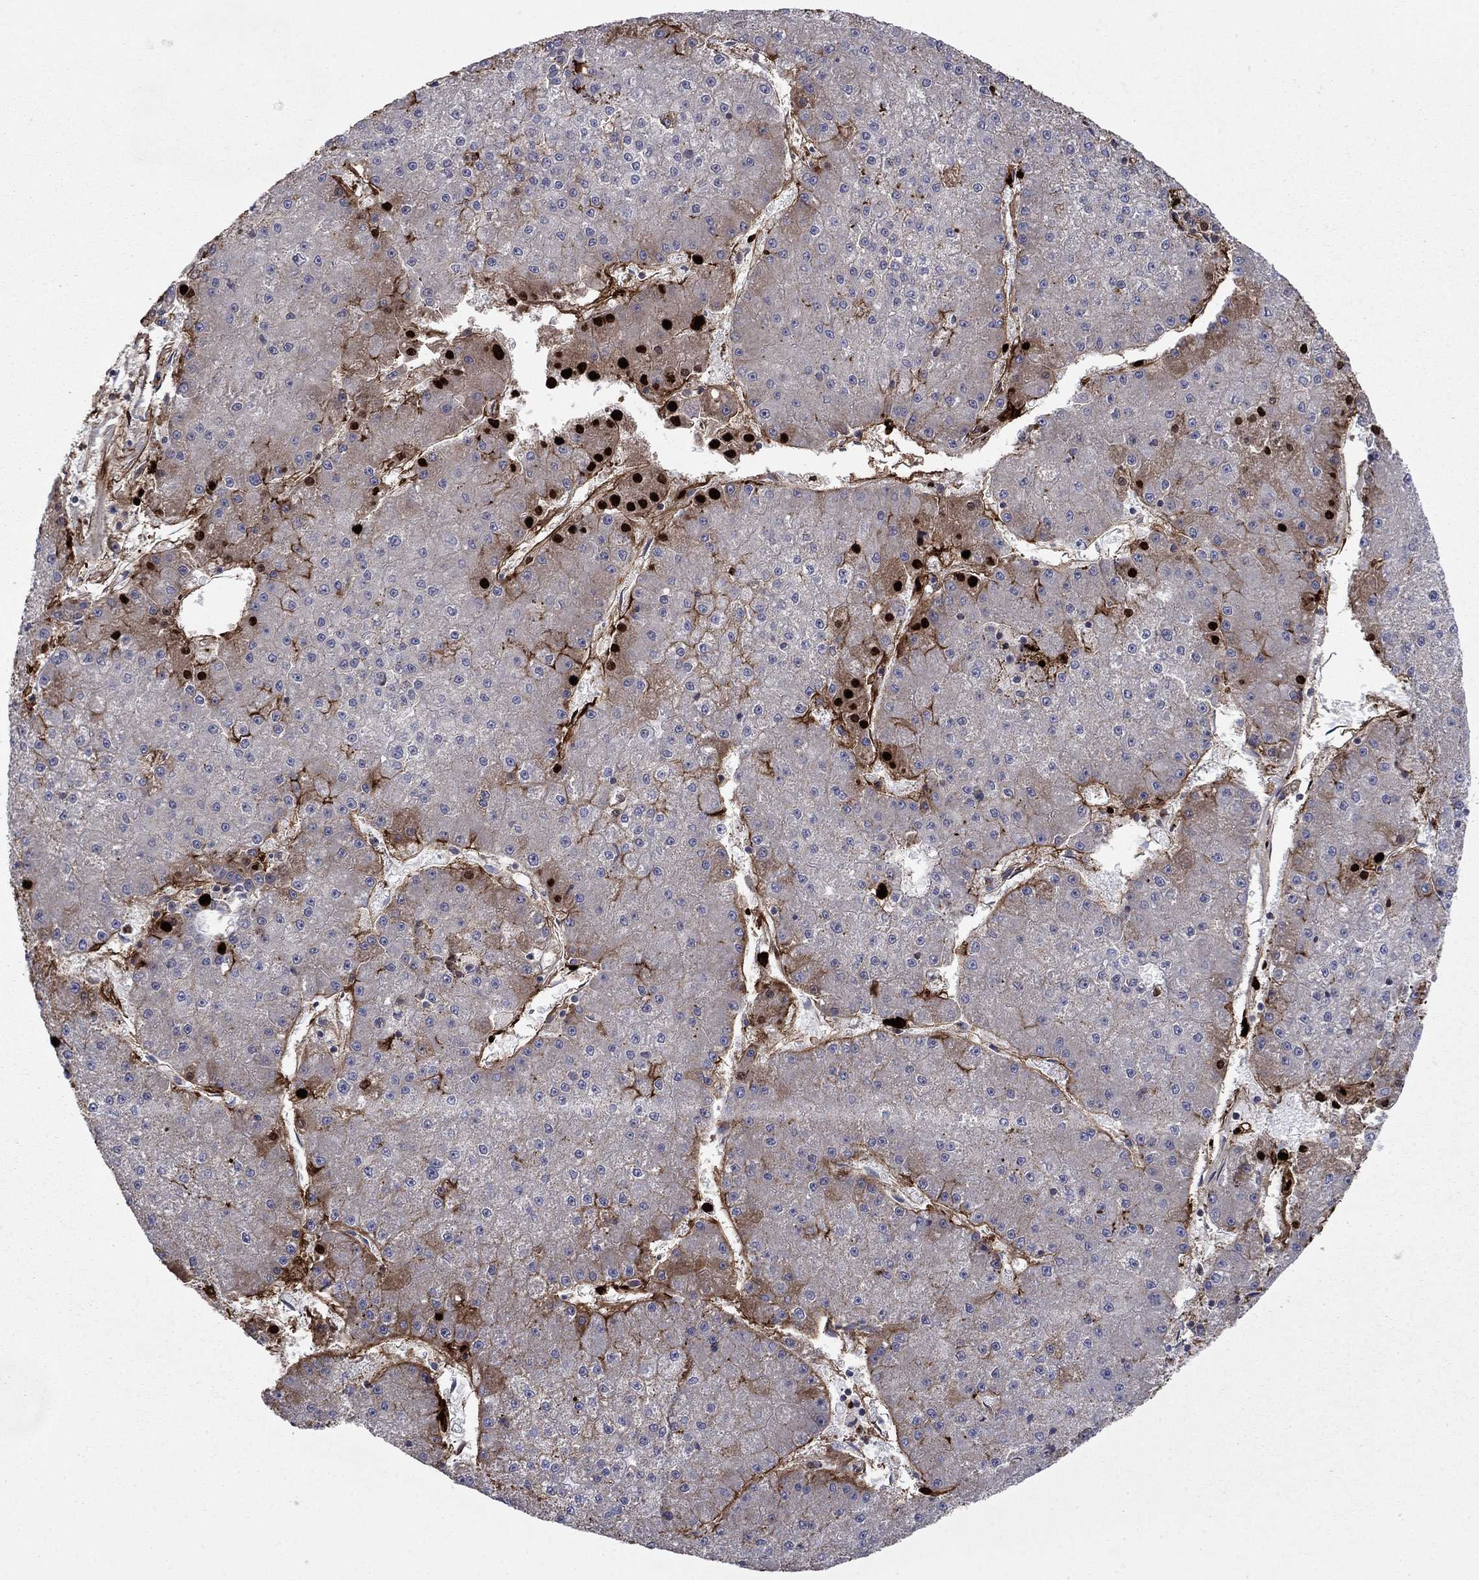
{"staining": {"intensity": "strong", "quantity": "<25%", "location": "cytoplasmic/membranous"}, "tissue": "liver cancer", "cell_type": "Tumor cells", "image_type": "cancer", "snomed": [{"axis": "morphology", "description": "Carcinoma, Hepatocellular, NOS"}, {"axis": "topography", "description": "Liver"}], "caption": "Liver cancer (hepatocellular carcinoma) stained with IHC exhibits strong cytoplasmic/membranous positivity in approximately <25% of tumor cells.", "gene": "DOP1B", "patient": {"sex": "male", "age": 73}}